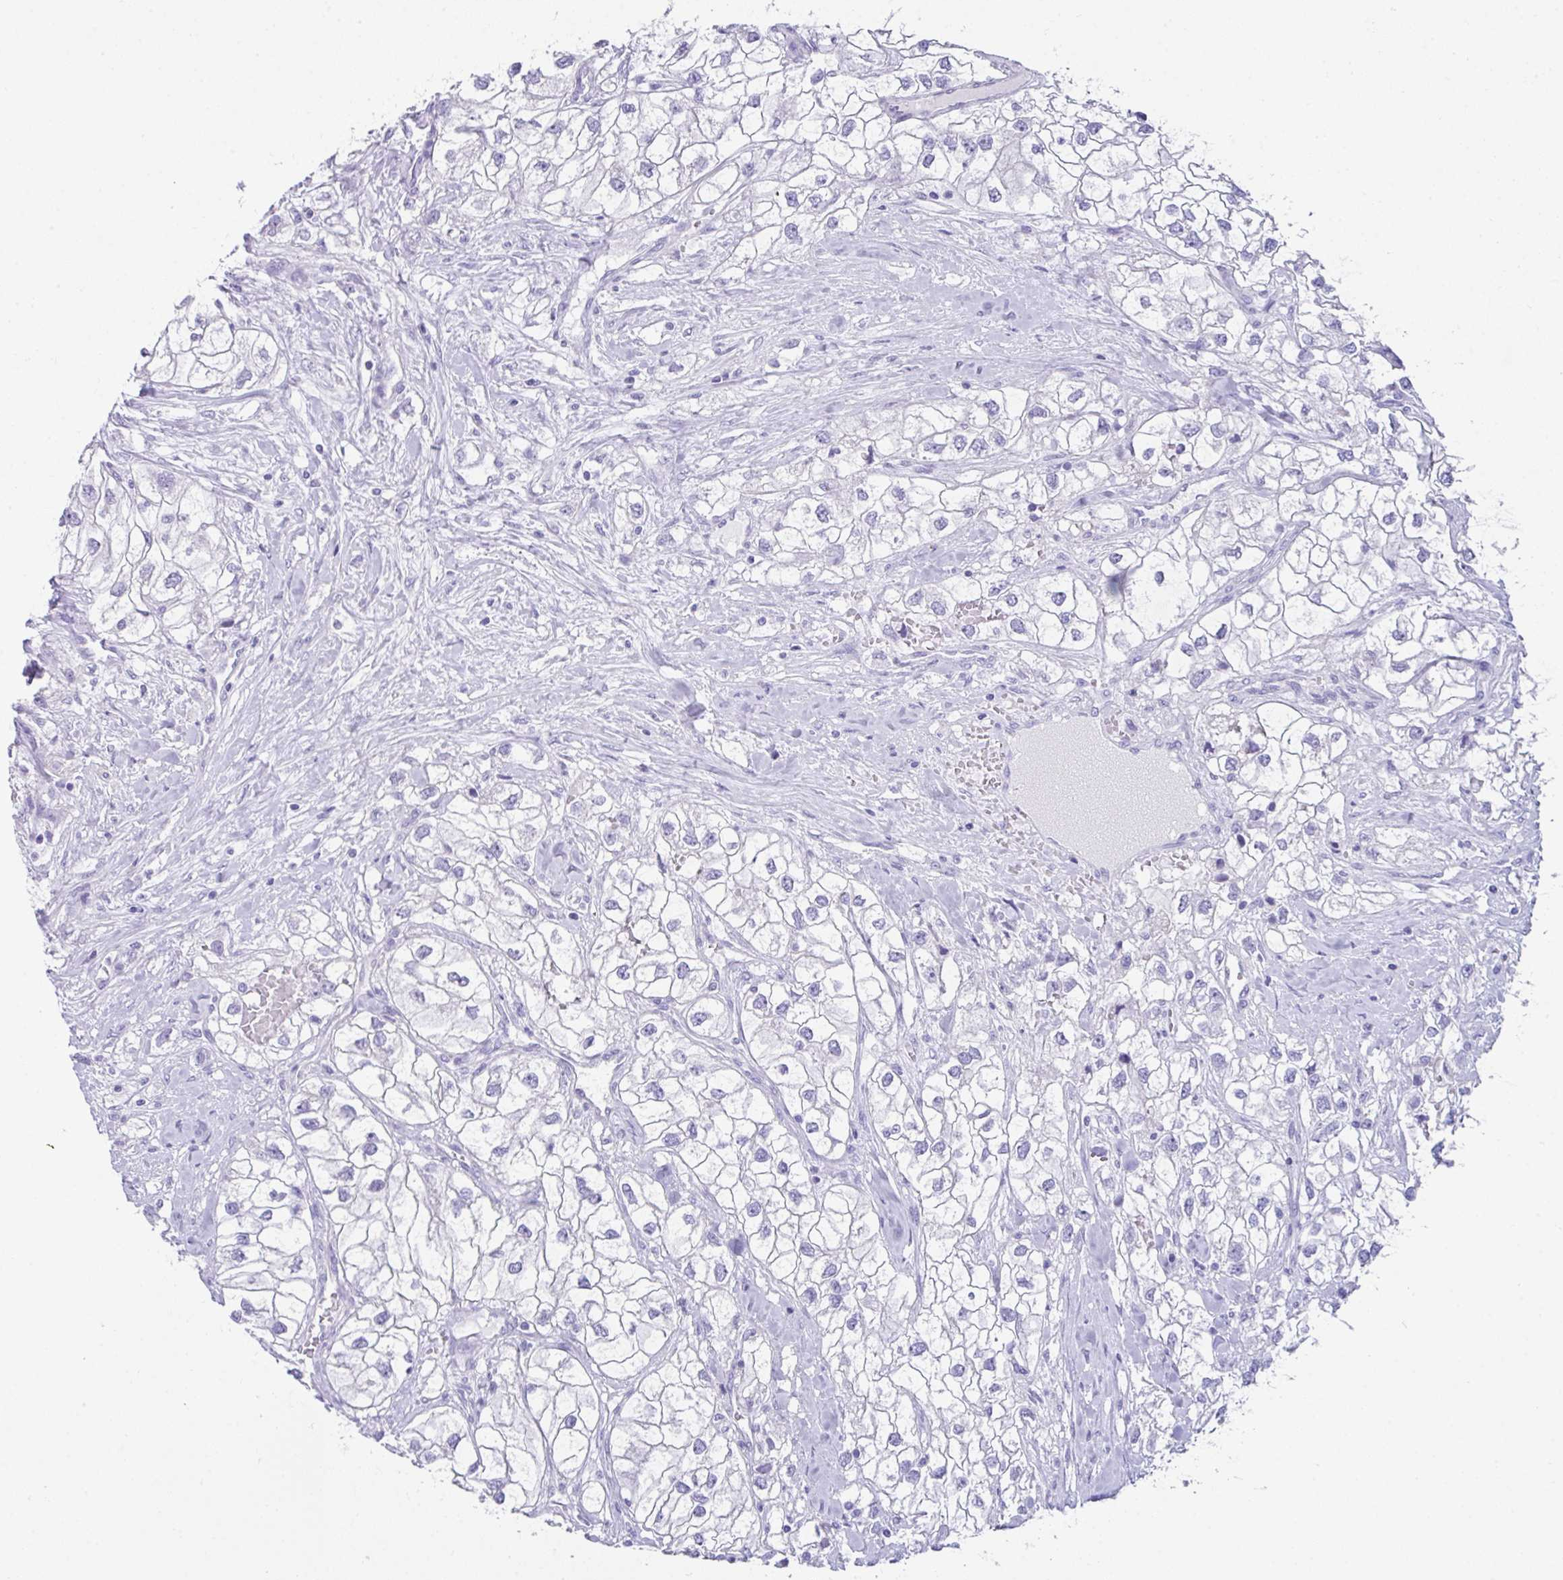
{"staining": {"intensity": "negative", "quantity": "none", "location": "none"}, "tissue": "renal cancer", "cell_type": "Tumor cells", "image_type": "cancer", "snomed": [{"axis": "morphology", "description": "Adenocarcinoma, NOS"}, {"axis": "topography", "description": "Kidney"}], "caption": "Tumor cells are negative for protein expression in human renal adenocarcinoma.", "gene": "LGALS4", "patient": {"sex": "male", "age": 59}}